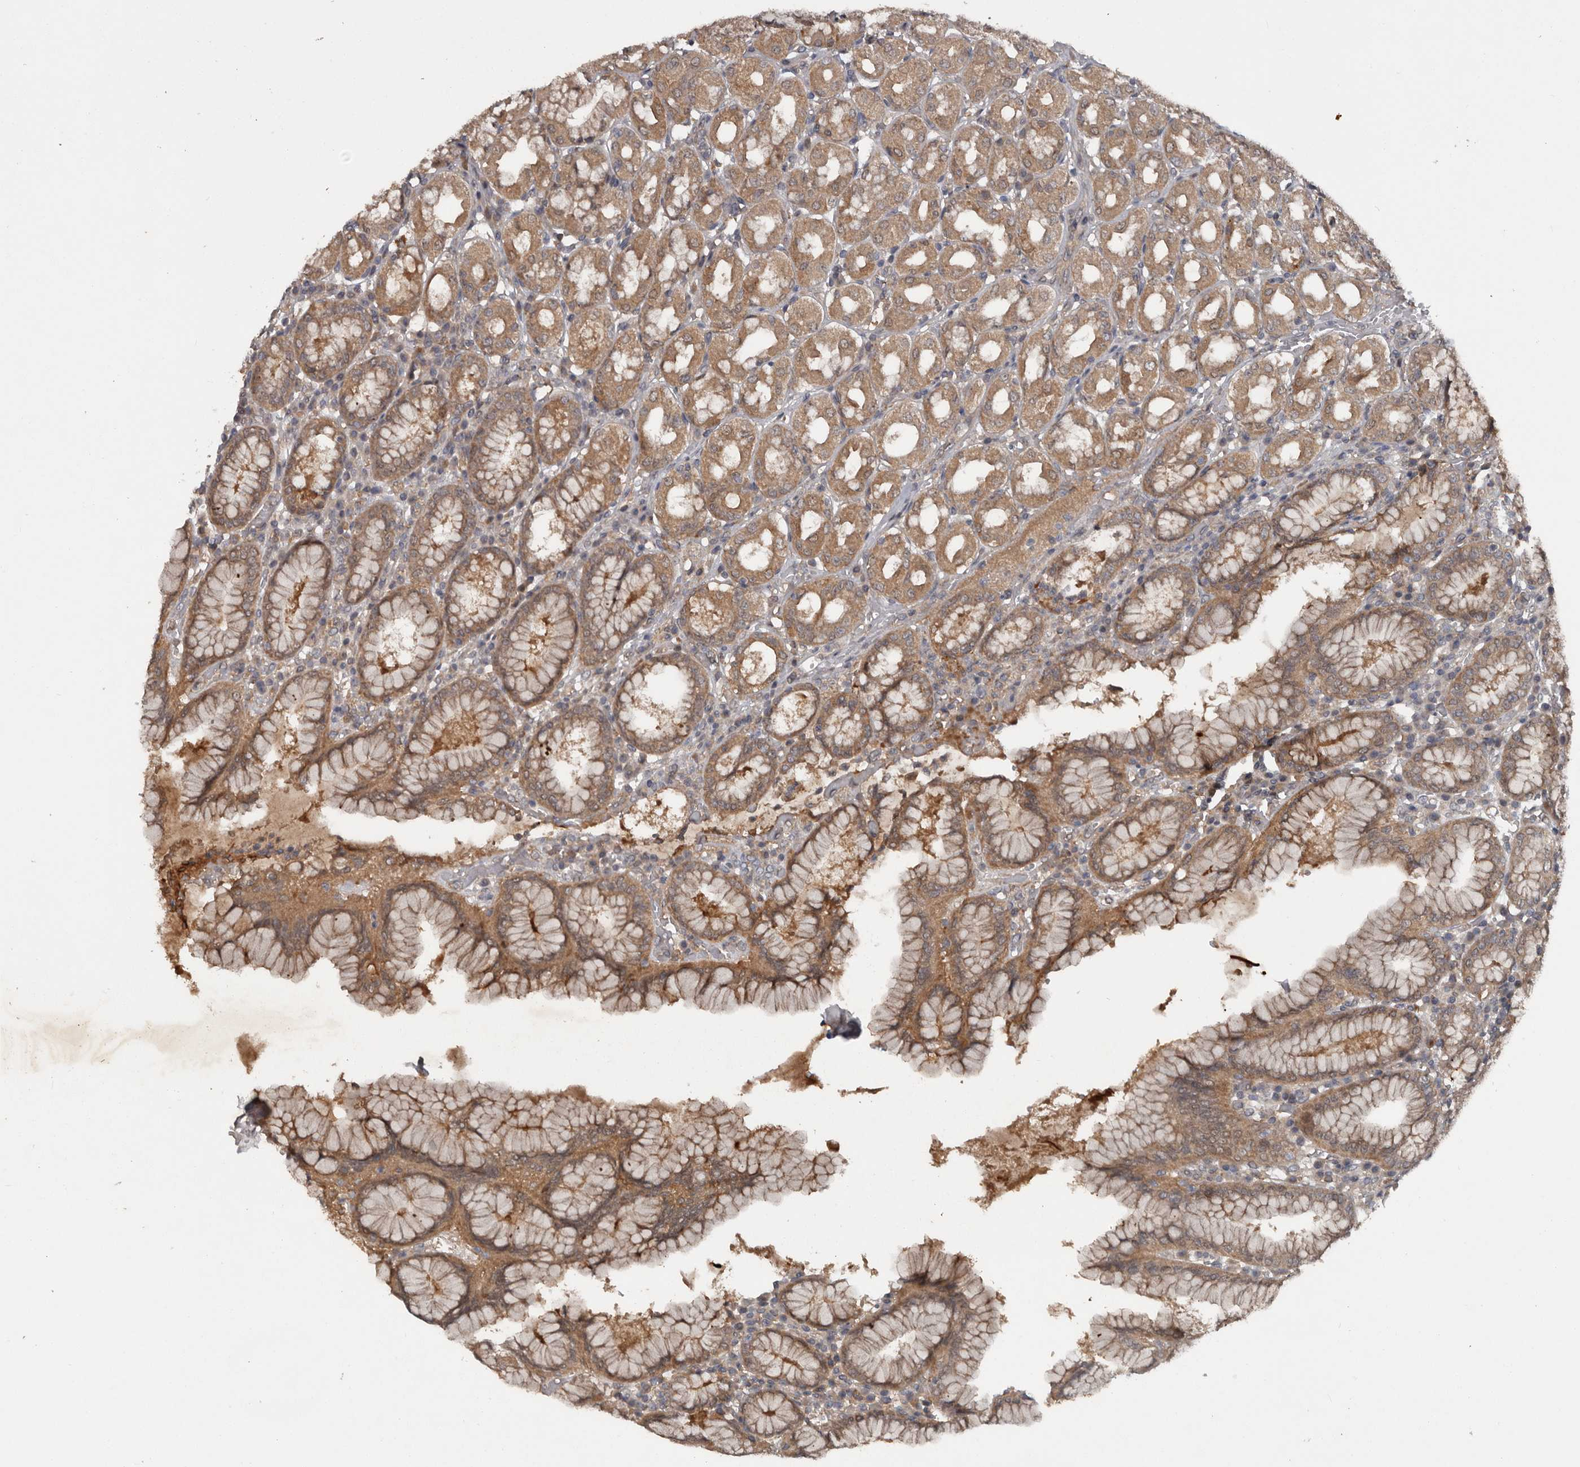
{"staining": {"intensity": "moderate", "quantity": ">75%", "location": "cytoplasmic/membranous"}, "tissue": "stomach", "cell_type": "Glandular cells", "image_type": "normal", "snomed": [{"axis": "morphology", "description": "Normal tissue, NOS"}, {"axis": "topography", "description": "Stomach"}, {"axis": "topography", "description": "Stomach, lower"}], "caption": "DAB (3,3'-diaminobenzidine) immunohistochemical staining of normal stomach displays moderate cytoplasmic/membranous protein positivity in about >75% of glandular cells.", "gene": "DNAJB4", "patient": {"sex": "female", "age": 56}}